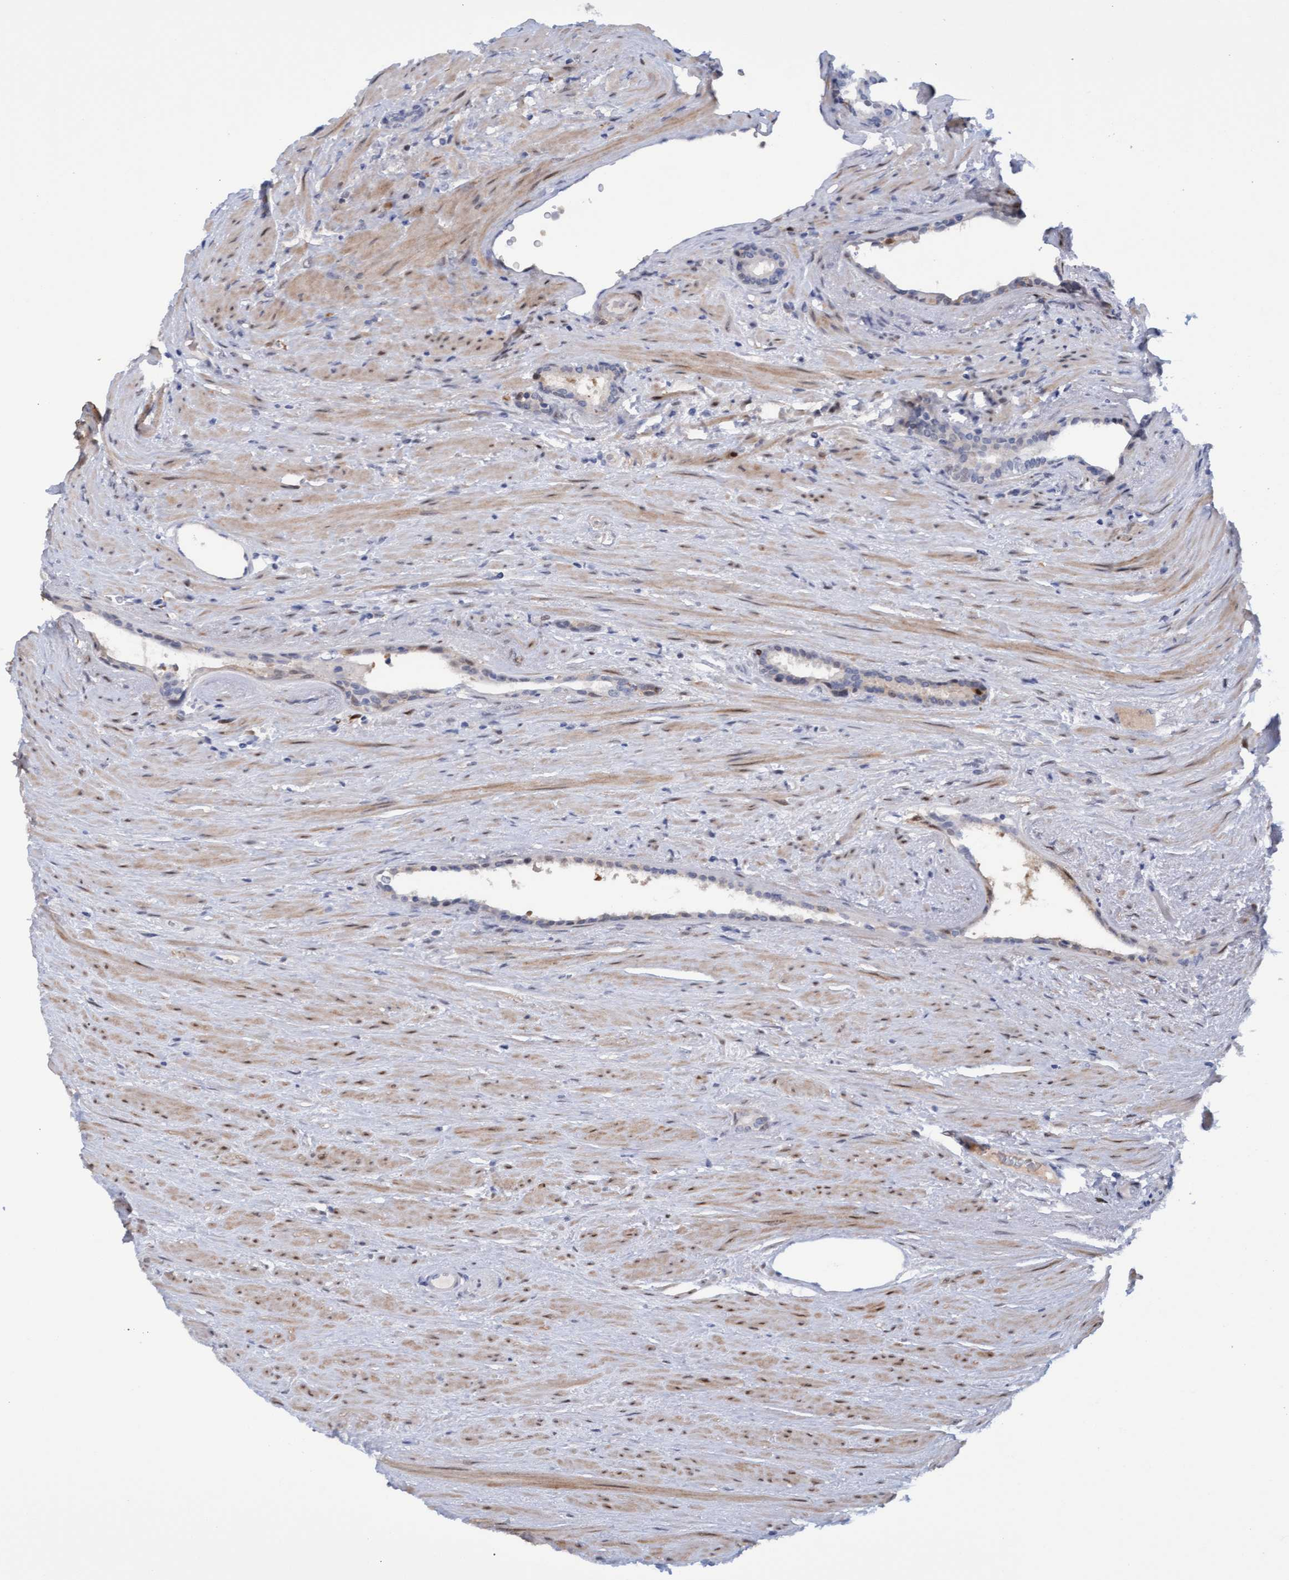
{"staining": {"intensity": "strong", "quantity": "<25%", "location": "cytoplasmic/membranous,nuclear"}, "tissue": "prostate cancer", "cell_type": "Tumor cells", "image_type": "cancer", "snomed": [{"axis": "morphology", "description": "Adenocarcinoma, High grade"}, {"axis": "topography", "description": "Prostate"}], "caption": "The immunohistochemical stain shows strong cytoplasmic/membranous and nuclear staining in tumor cells of prostate cancer (high-grade adenocarcinoma) tissue.", "gene": "PINX1", "patient": {"sex": "male", "age": 71}}